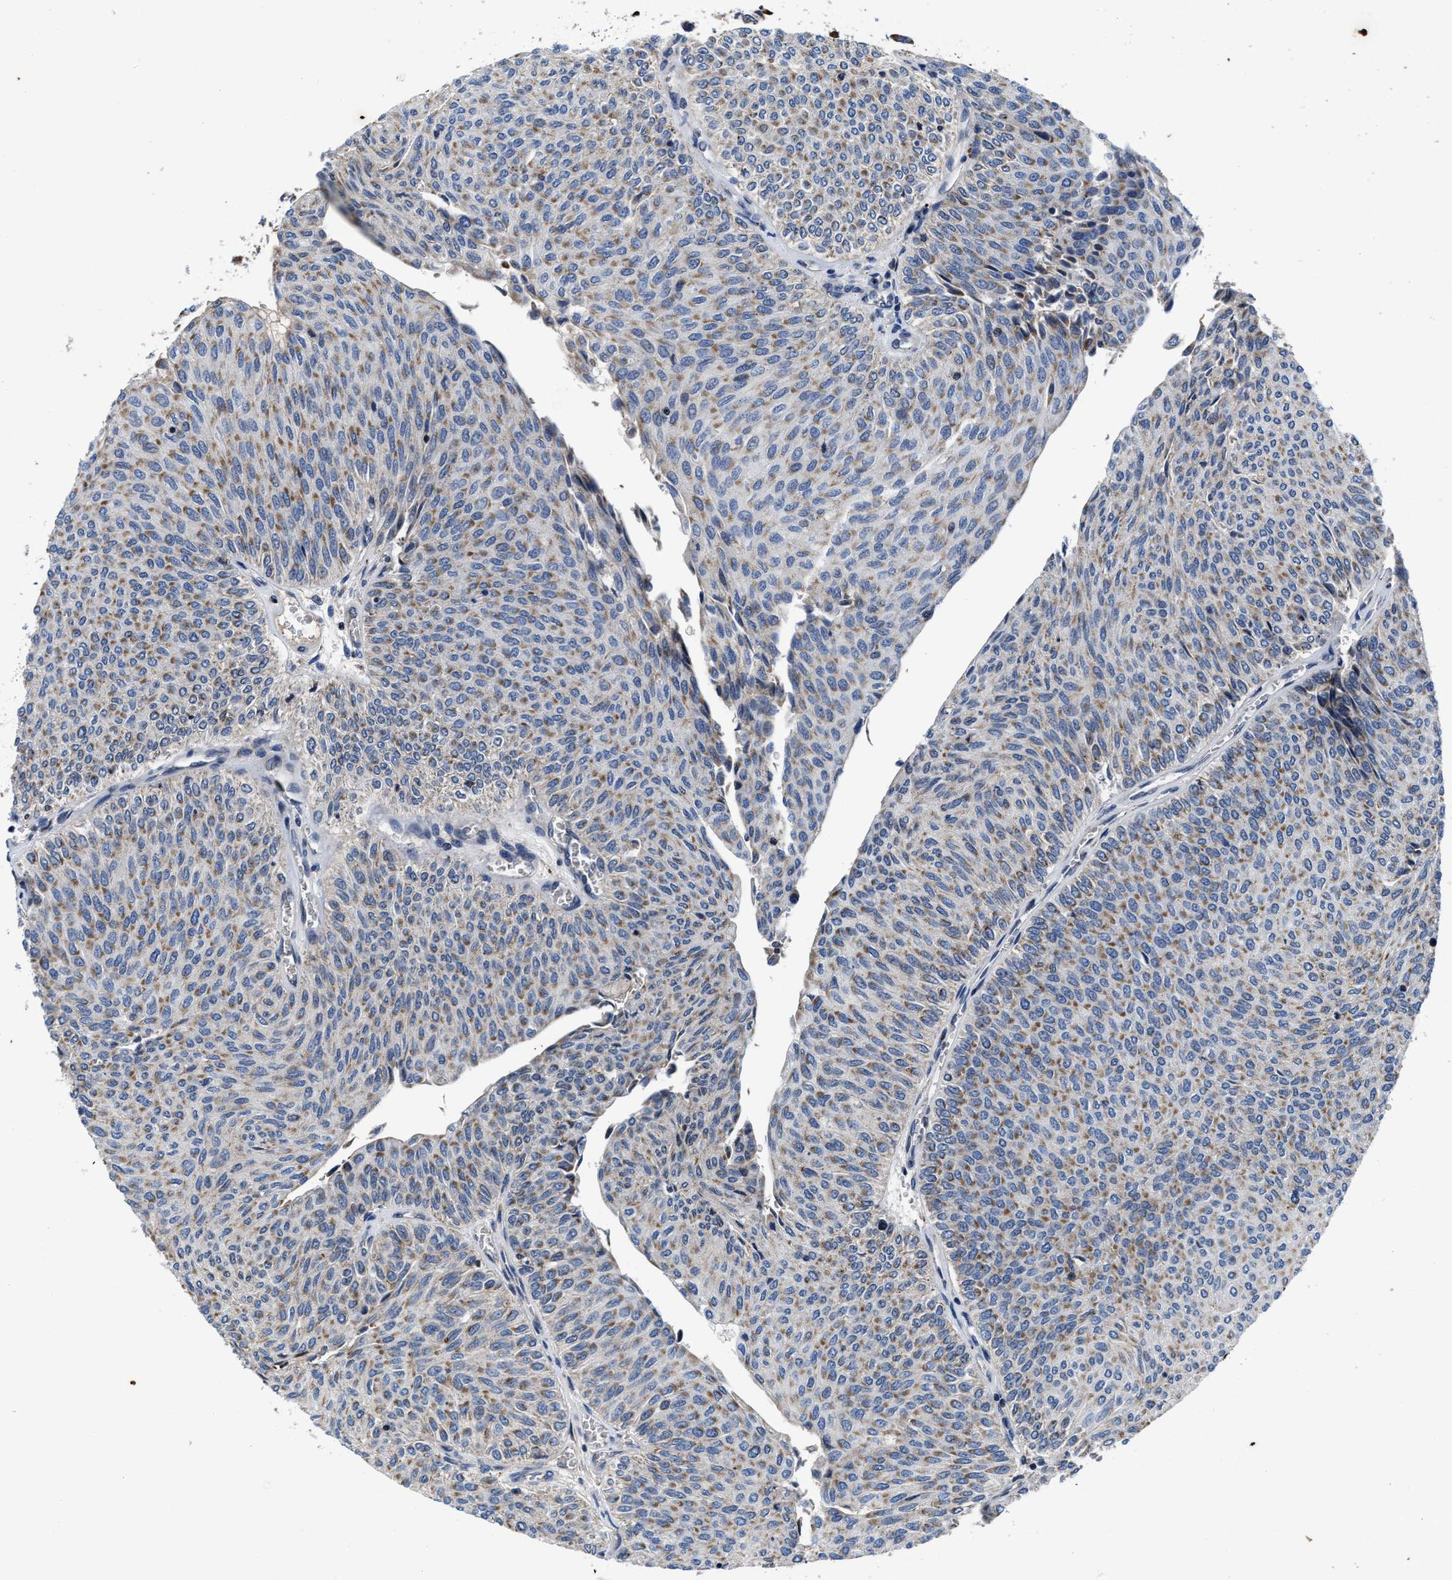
{"staining": {"intensity": "moderate", "quantity": ">75%", "location": "cytoplasmic/membranous"}, "tissue": "urothelial cancer", "cell_type": "Tumor cells", "image_type": "cancer", "snomed": [{"axis": "morphology", "description": "Urothelial carcinoma, Low grade"}, {"axis": "topography", "description": "Urinary bladder"}], "caption": "The histopathology image exhibits a brown stain indicating the presence of a protein in the cytoplasmic/membranous of tumor cells in urothelial cancer. The protein is stained brown, and the nuclei are stained in blue (DAB (3,3'-diaminobenzidine) IHC with brightfield microscopy, high magnification).", "gene": "CACNA1D", "patient": {"sex": "male", "age": 78}}